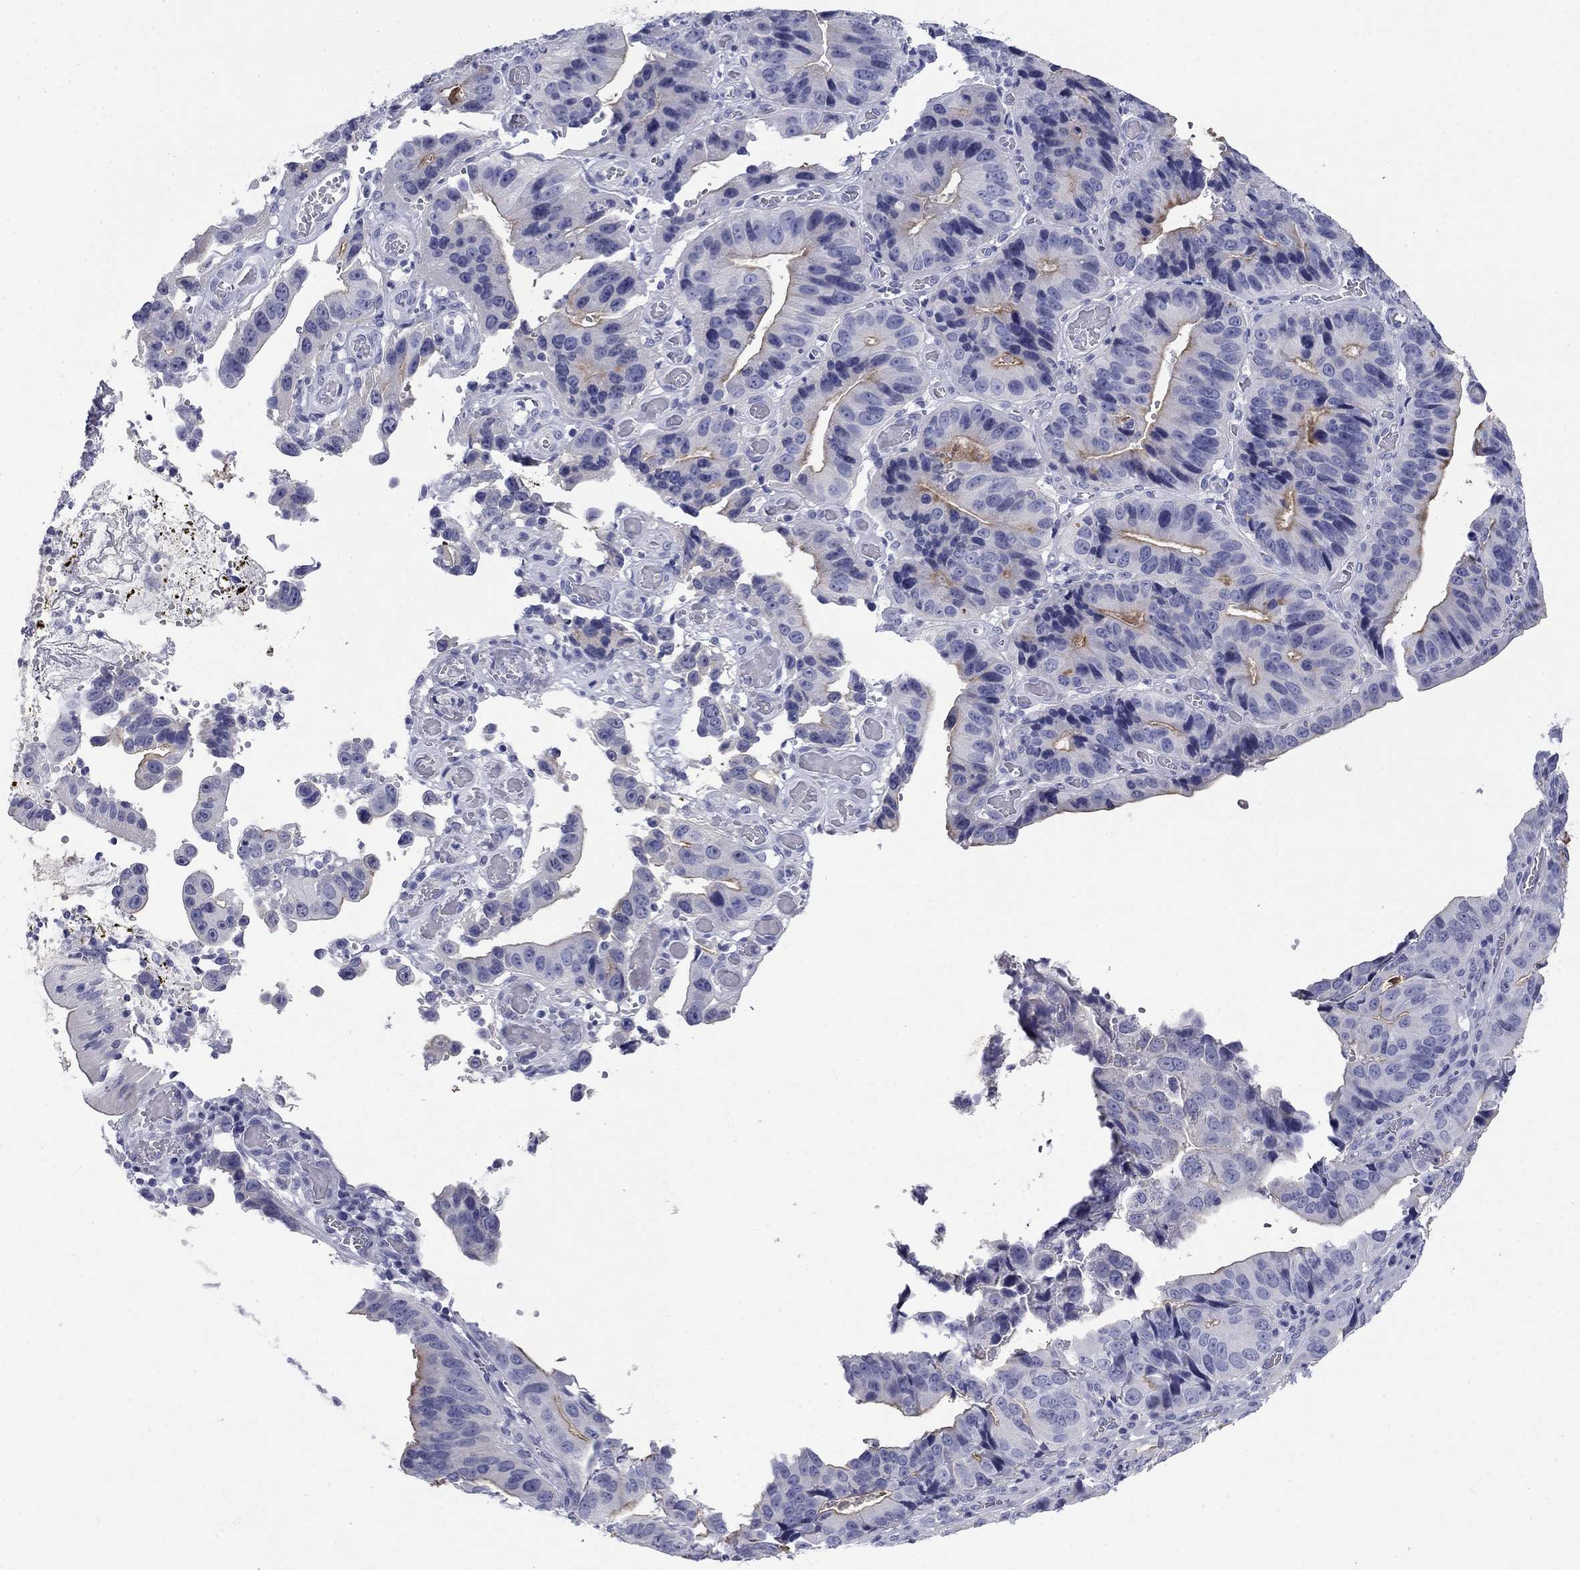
{"staining": {"intensity": "negative", "quantity": "none", "location": "none"}, "tissue": "stomach cancer", "cell_type": "Tumor cells", "image_type": "cancer", "snomed": [{"axis": "morphology", "description": "Adenocarcinoma, NOS"}, {"axis": "topography", "description": "Stomach"}], "caption": "Immunohistochemistry (IHC) image of stomach adenocarcinoma stained for a protein (brown), which demonstrates no positivity in tumor cells.", "gene": "ABCC2", "patient": {"sex": "male", "age": 84}}